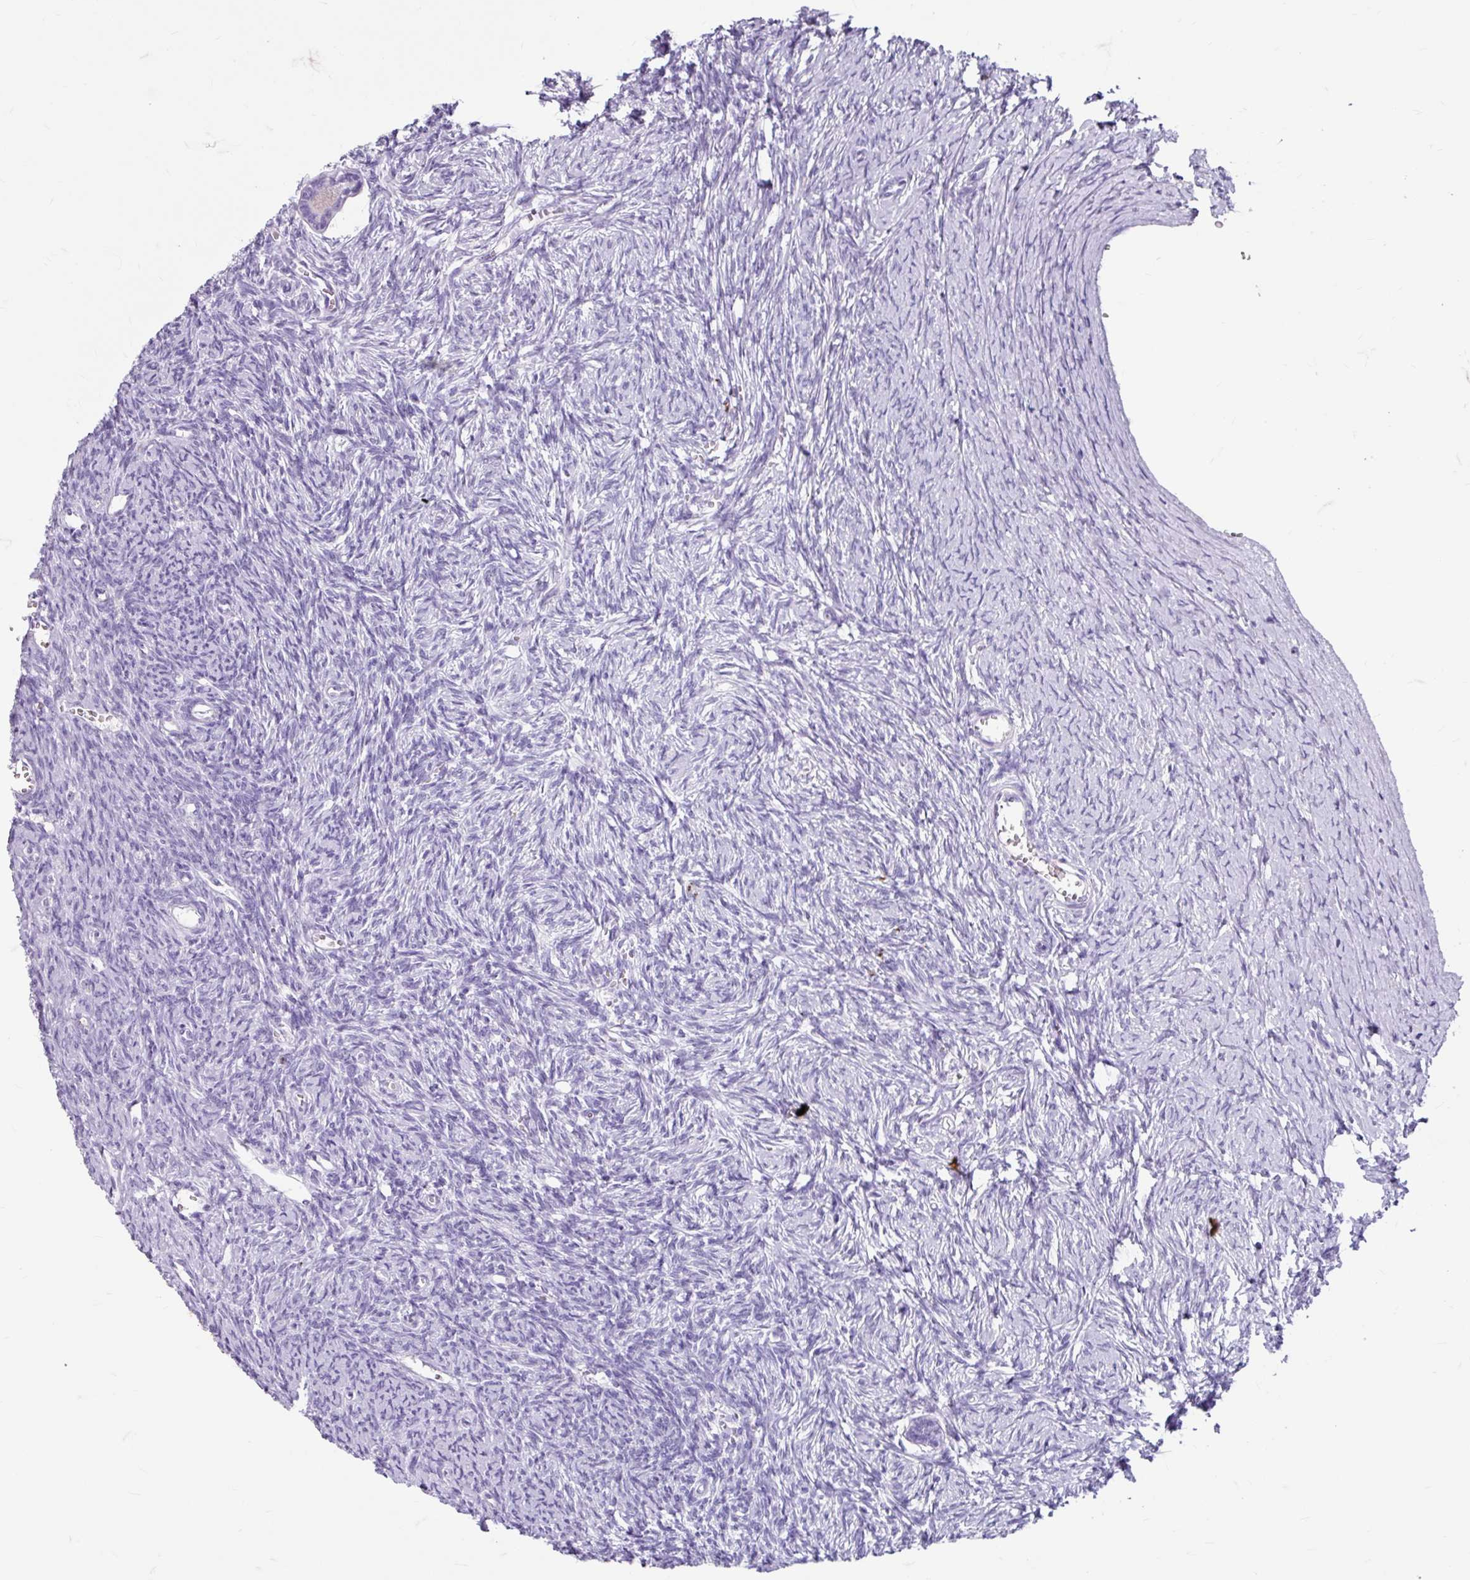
{"staining": {"intensity": "negative", "quantity": "none", "location": "none"}, "tissue": "ovary", "cell_type": "Follicle cells", "image_type": "normal", "snomed": [{"axis": "morphology", "description": "Normal tissue, NOS"}, {"axis": "topography", "description": "Ovary"}], "caption": "Ovary was stained to show a protein in brown. There is no significant staining in follicle cells. (DAB (3,3'-diaminobenzidine) IHC, high magnification).", "gene": "ANKRD1", "patient": {"sex": "female", "age": 39}}